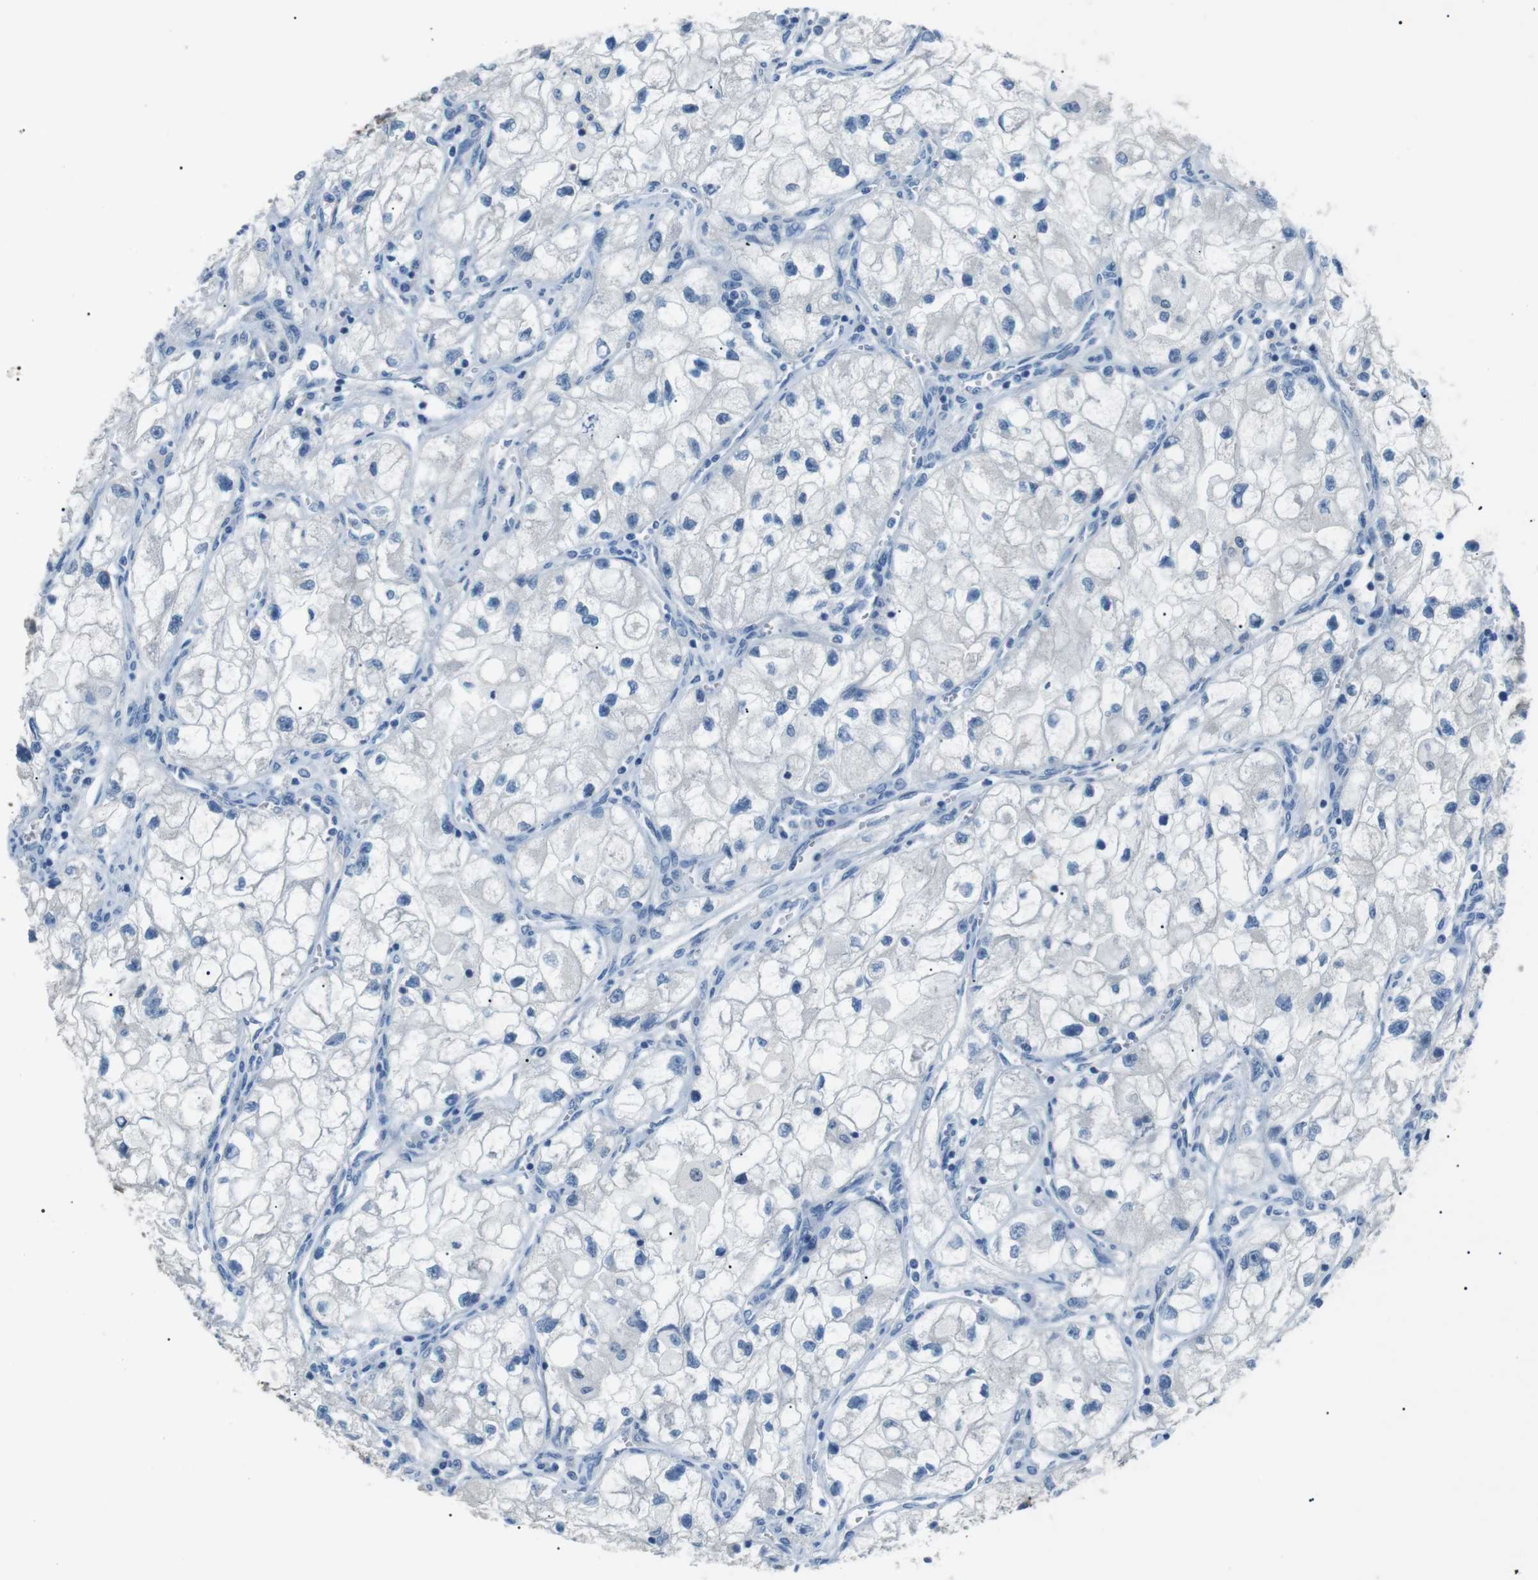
{"staining": {"intensity": "negative", "quantity": "none", "location": "none"}, "tissue": "renal cancer", "cell_type": "Tumor cells", "image_type": "cancer", "snomed": [{"axis": "morphology", "description": "Adenocarcinoma, NOS"}, {"axis": "topography", "description": "Kidney"}], "caption": "This is a photomicrograph of IHC staining of renal cancer (adenocarcinoma), which shows no expression in tumor cells. The staining is performed using DAB brown chromogen with nuclei counter-stained in using hematoxylin.", "gene": "CDH26", "patient": {"sex": "female", "age": 70}}